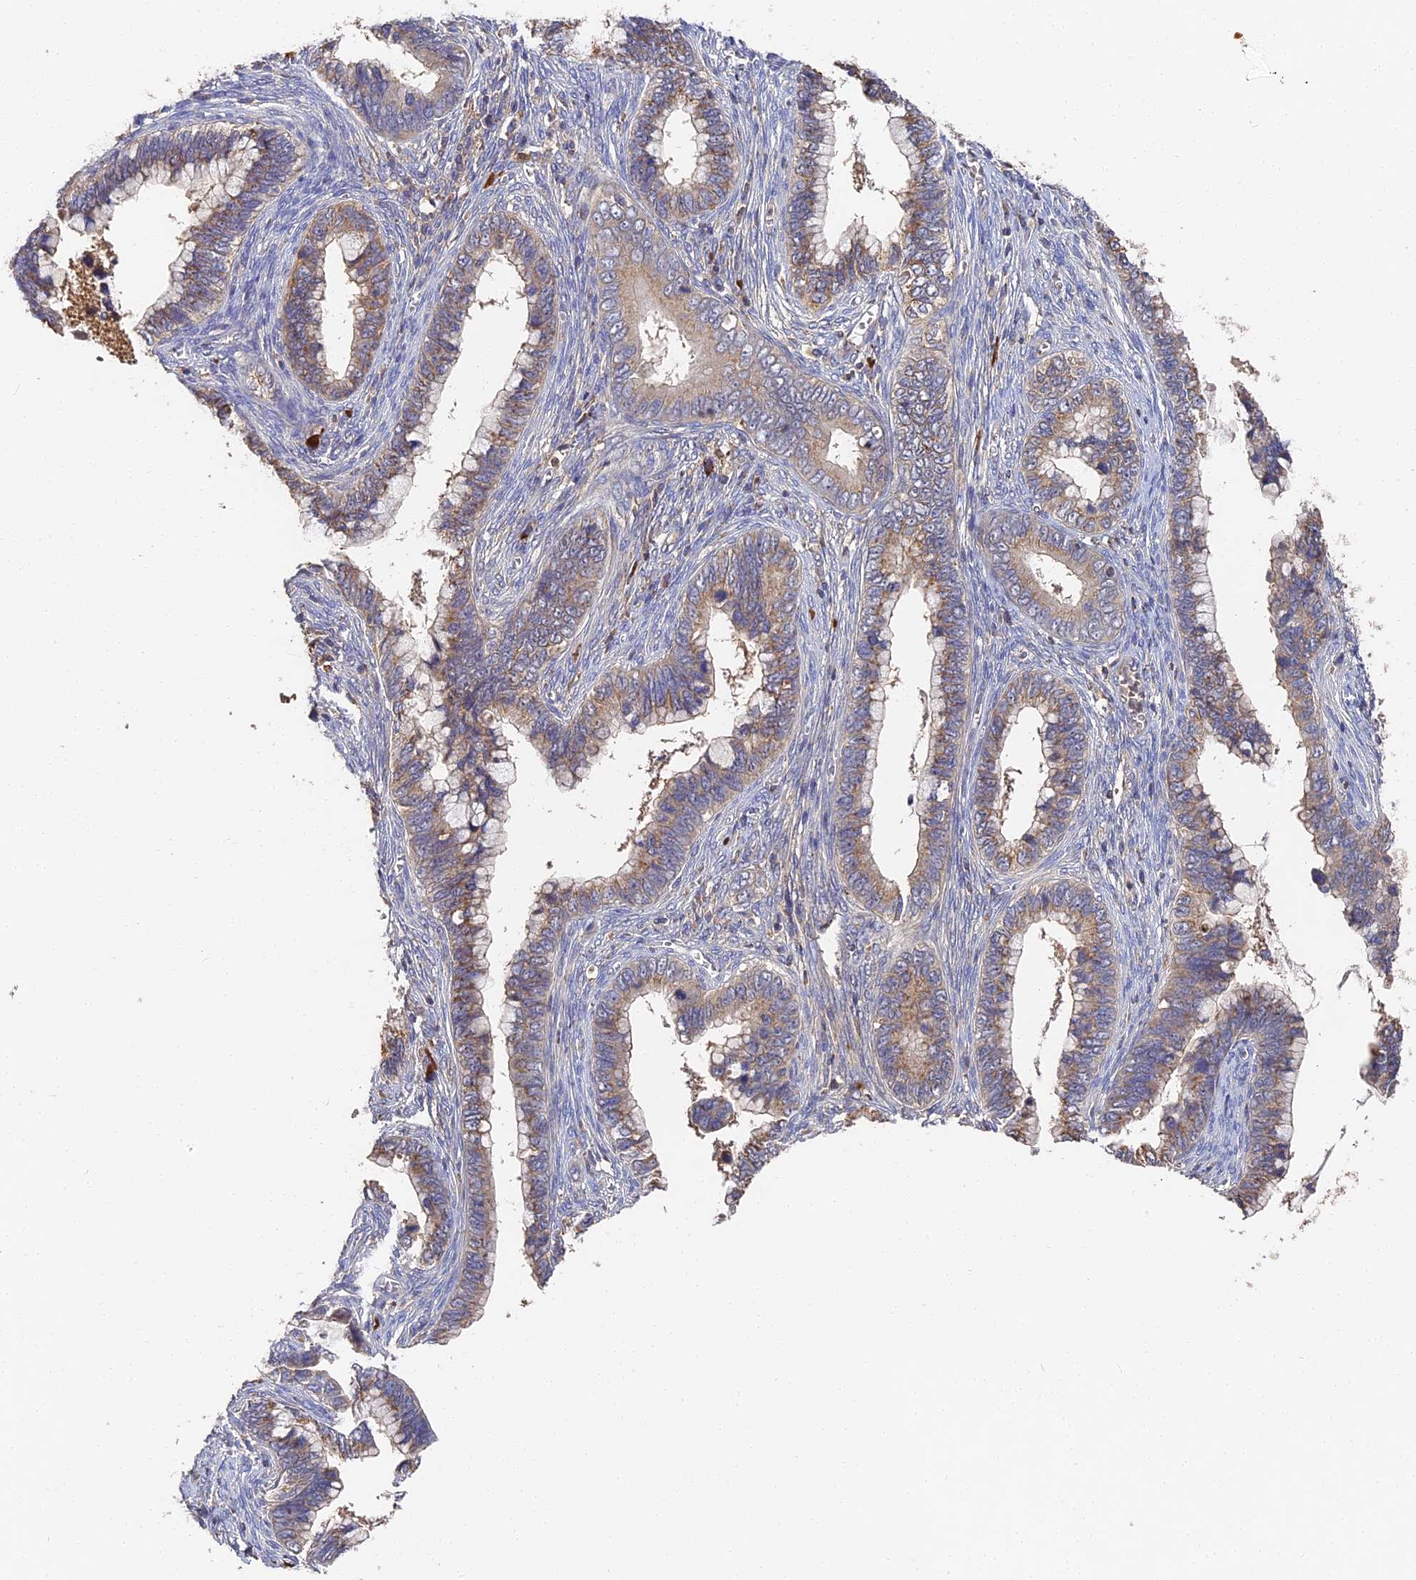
{"staining": {"intensity": "weak", "quantity": ">75%", "location": "cytoplasmic/membranous"}, "tissue": "cervical cancer", "cell_type": "Tumor cells", "image_type": "cancer", "snomed": [{"axis": "morphology", "description": "Adenocarcinoma, NOS"}, {"axis": "topography", "description": "Cervix"}], "caption": "Immunohistochemical staining of human cervical cancer (adenocarcinoma) exhibits low levels of weak cytoplasmic/membranous expression in approximately >75% of tumor cells. (DAB (3,3'-diaminobenzidine) = brown stain, brightfield microscopy at high magnification).", "gene": "DHRS11", "patient": {"sex": "female", "age": 44}}